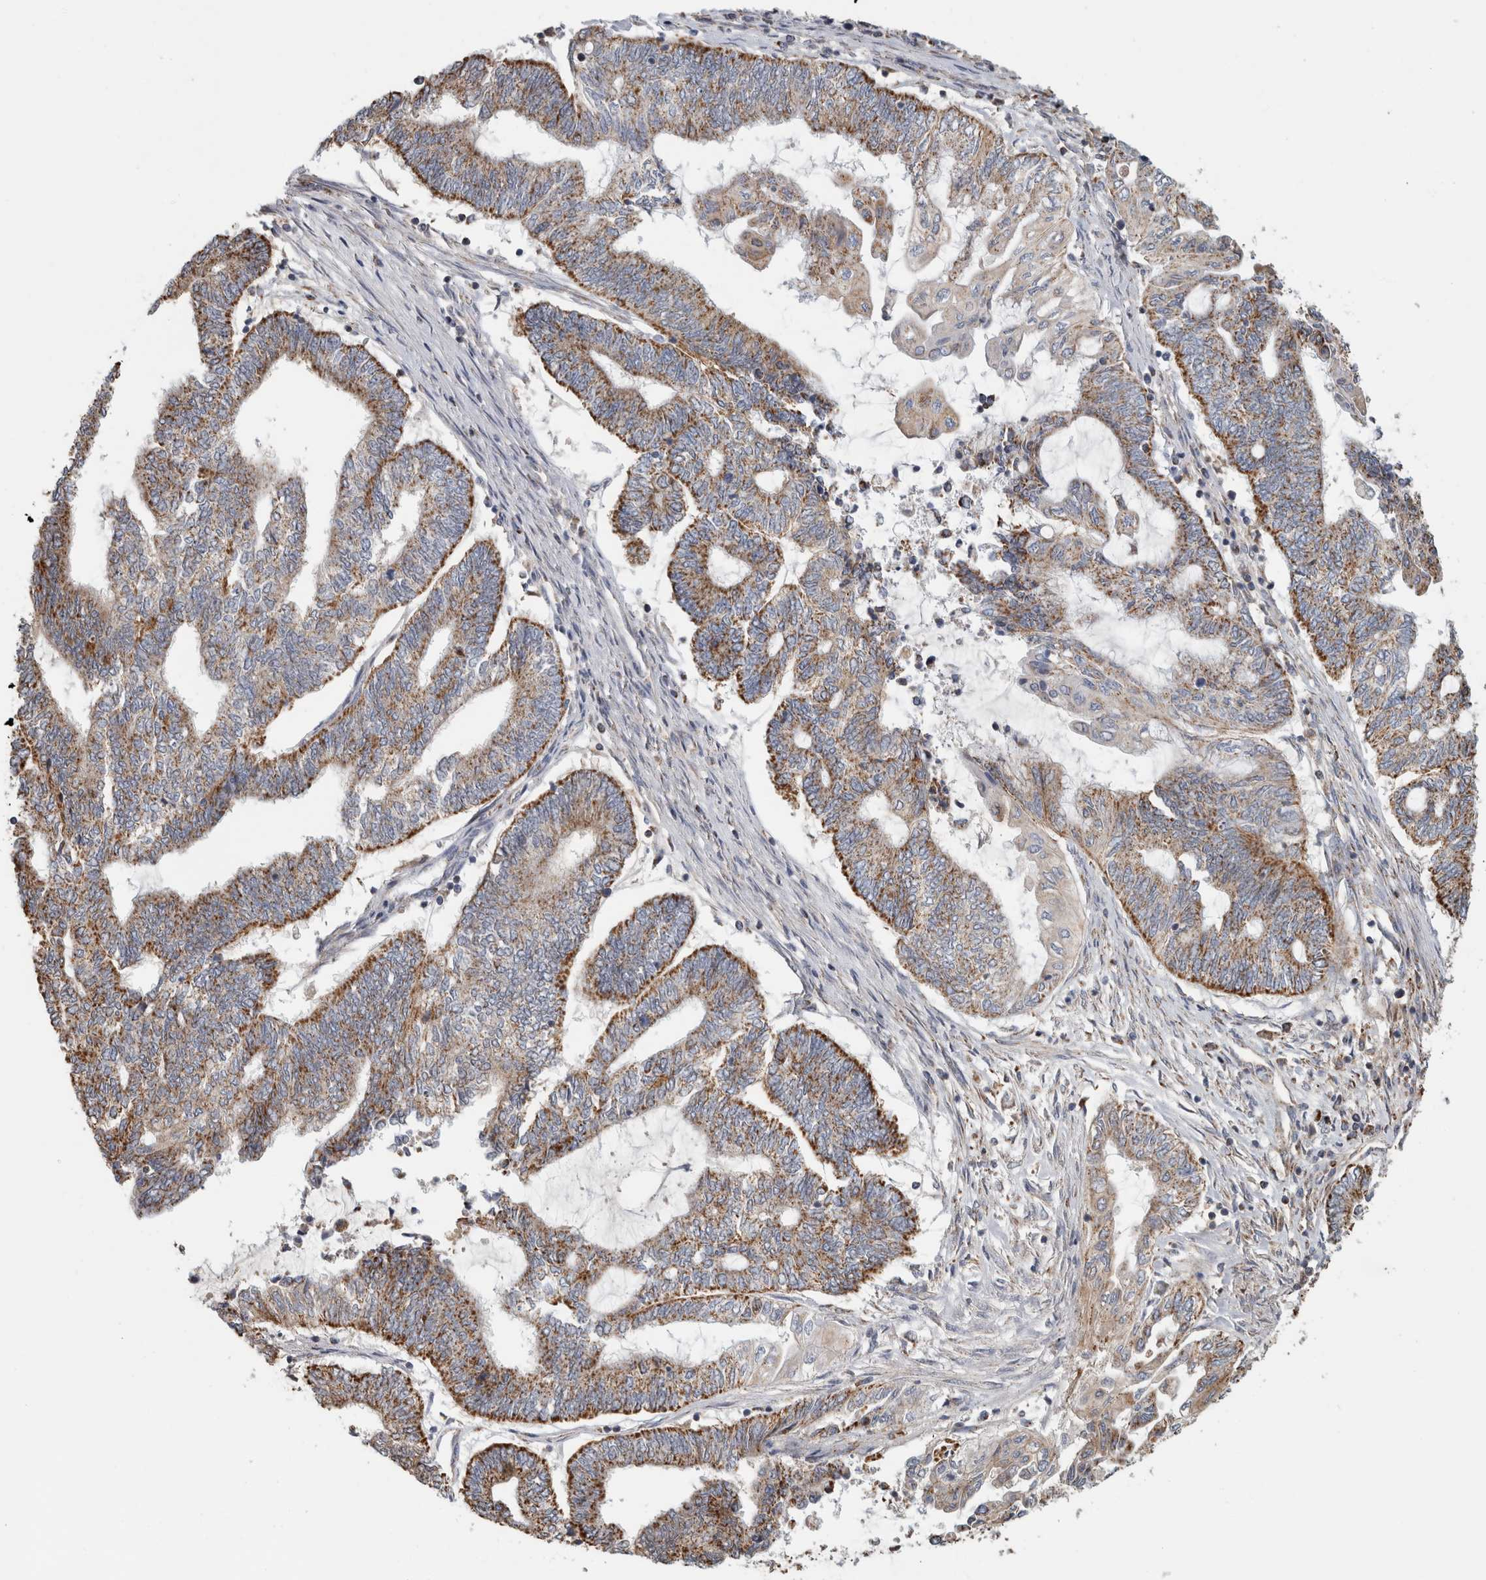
{"staining": {"intensity": "moderate", "quantity": ">75%", "location": "cytoplasmic/membranous"}, "tissue": "endometrial cancer", "cell_type": "Tumor cells", "image_type": "cancer", "snomed": [{"axis": "morphology", "description": "Adenocarcinoma, NOS"}, {"axis": "topography", "description": "Uterus"}, {"axis": "topography", "description": "Endometrium"}], "caption": "Adenocarcinoma (endometrial) stained with immunohistochemistry exhibits moderate cytoplasmic/membranous positivity in about >75% of tumor cells.", "gene": "ST8SIA1", "patient": {"sex": "female", "age": 70}}